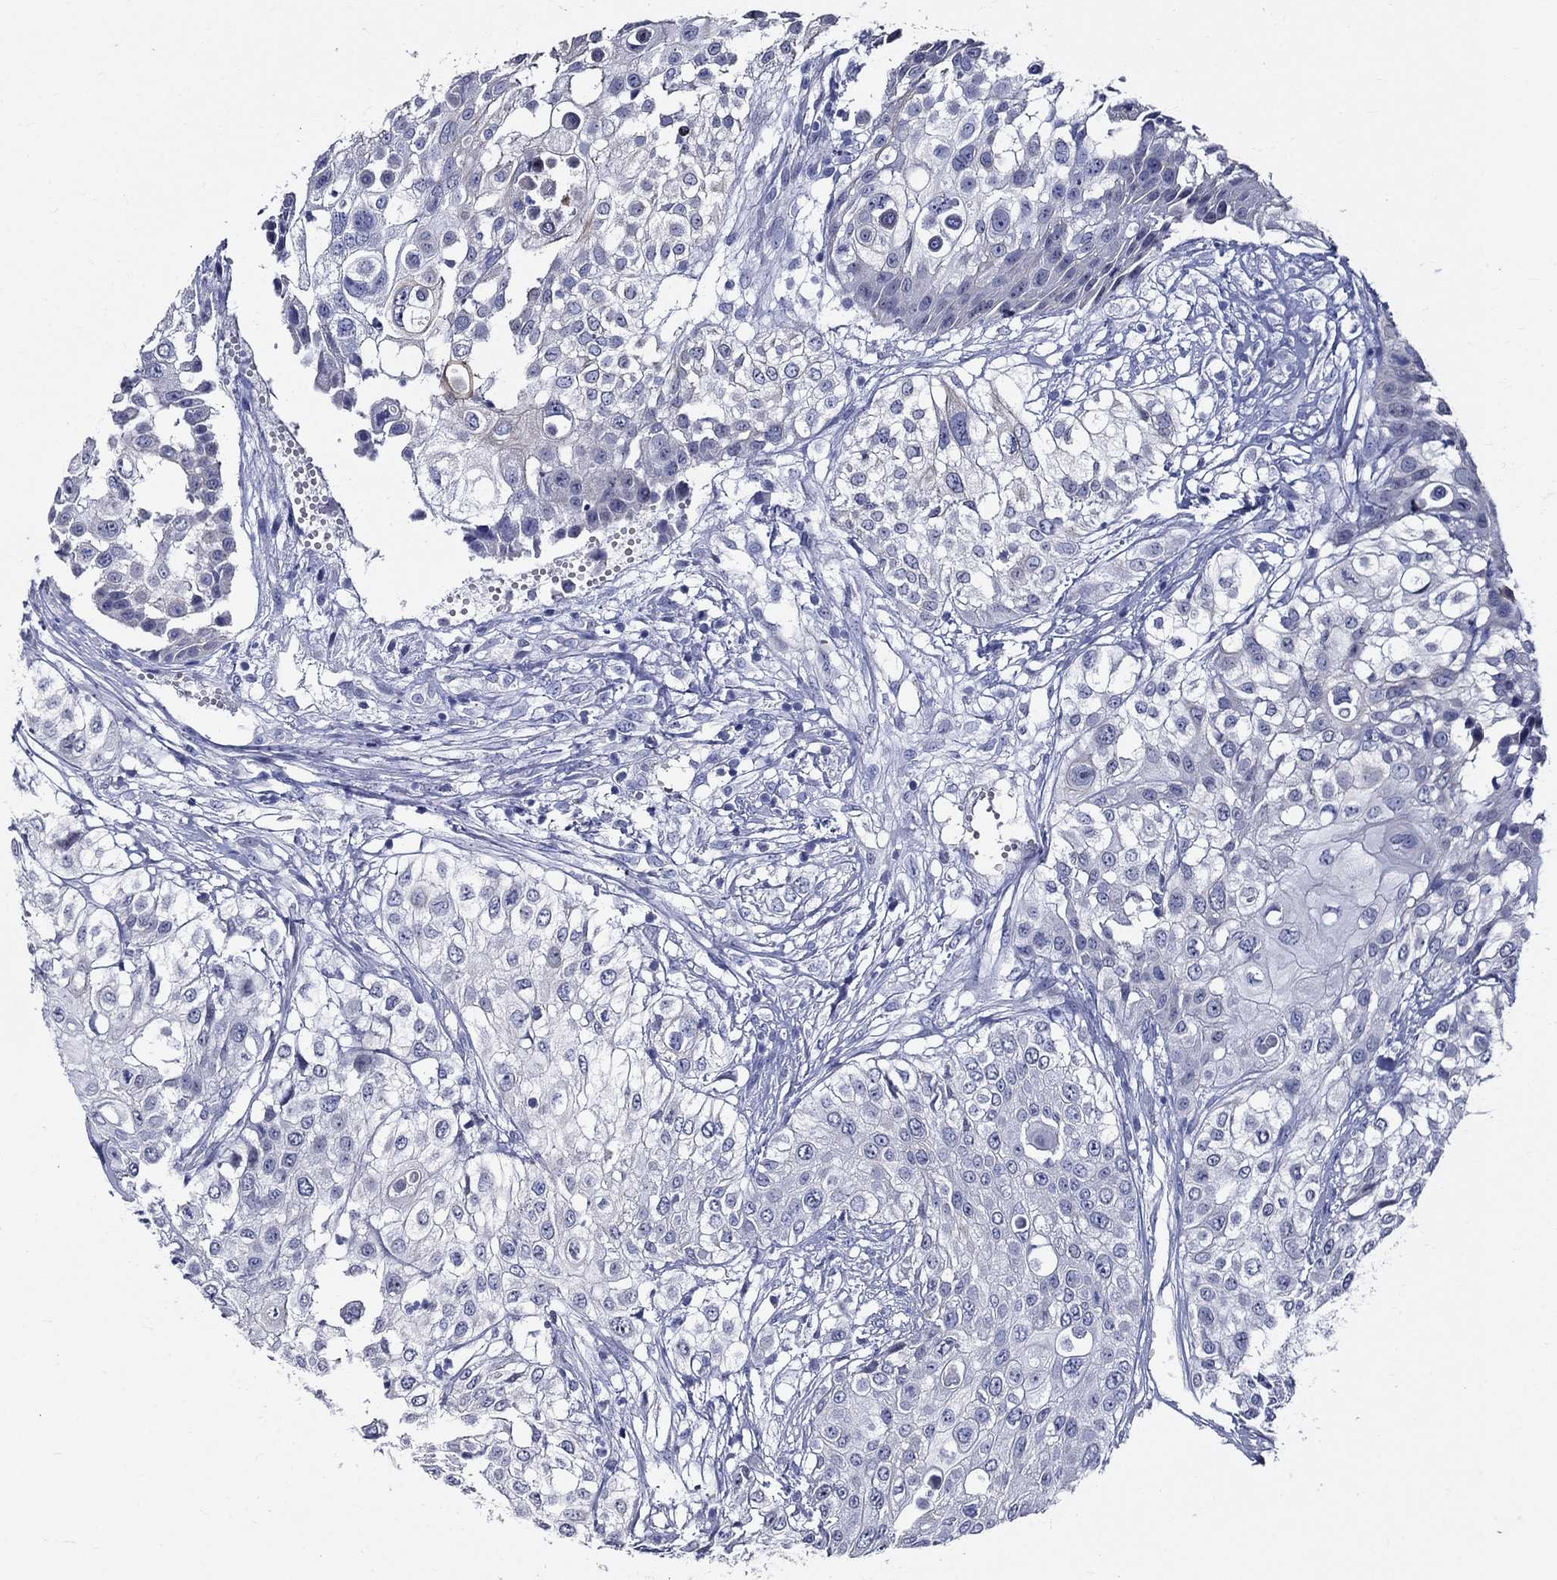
{"staining": {"intensity": "negative", "quantity": "none", "location": "none"}, "tissue": "urothelial cancer", "cell_type": "Tumor cells", "image_type": "cancer", "snomed": [{"axis": "morphology", "description": "Urothelial carcinoma, High grade"}, {"axis": "topography", "description": "Urinary bladder"}], "caption": "Image shows no protein staining in tumor cells of urothelial cancer tissue.", "gene": "GUCA1A", "patient": {"sex": "female", "age": 79}}